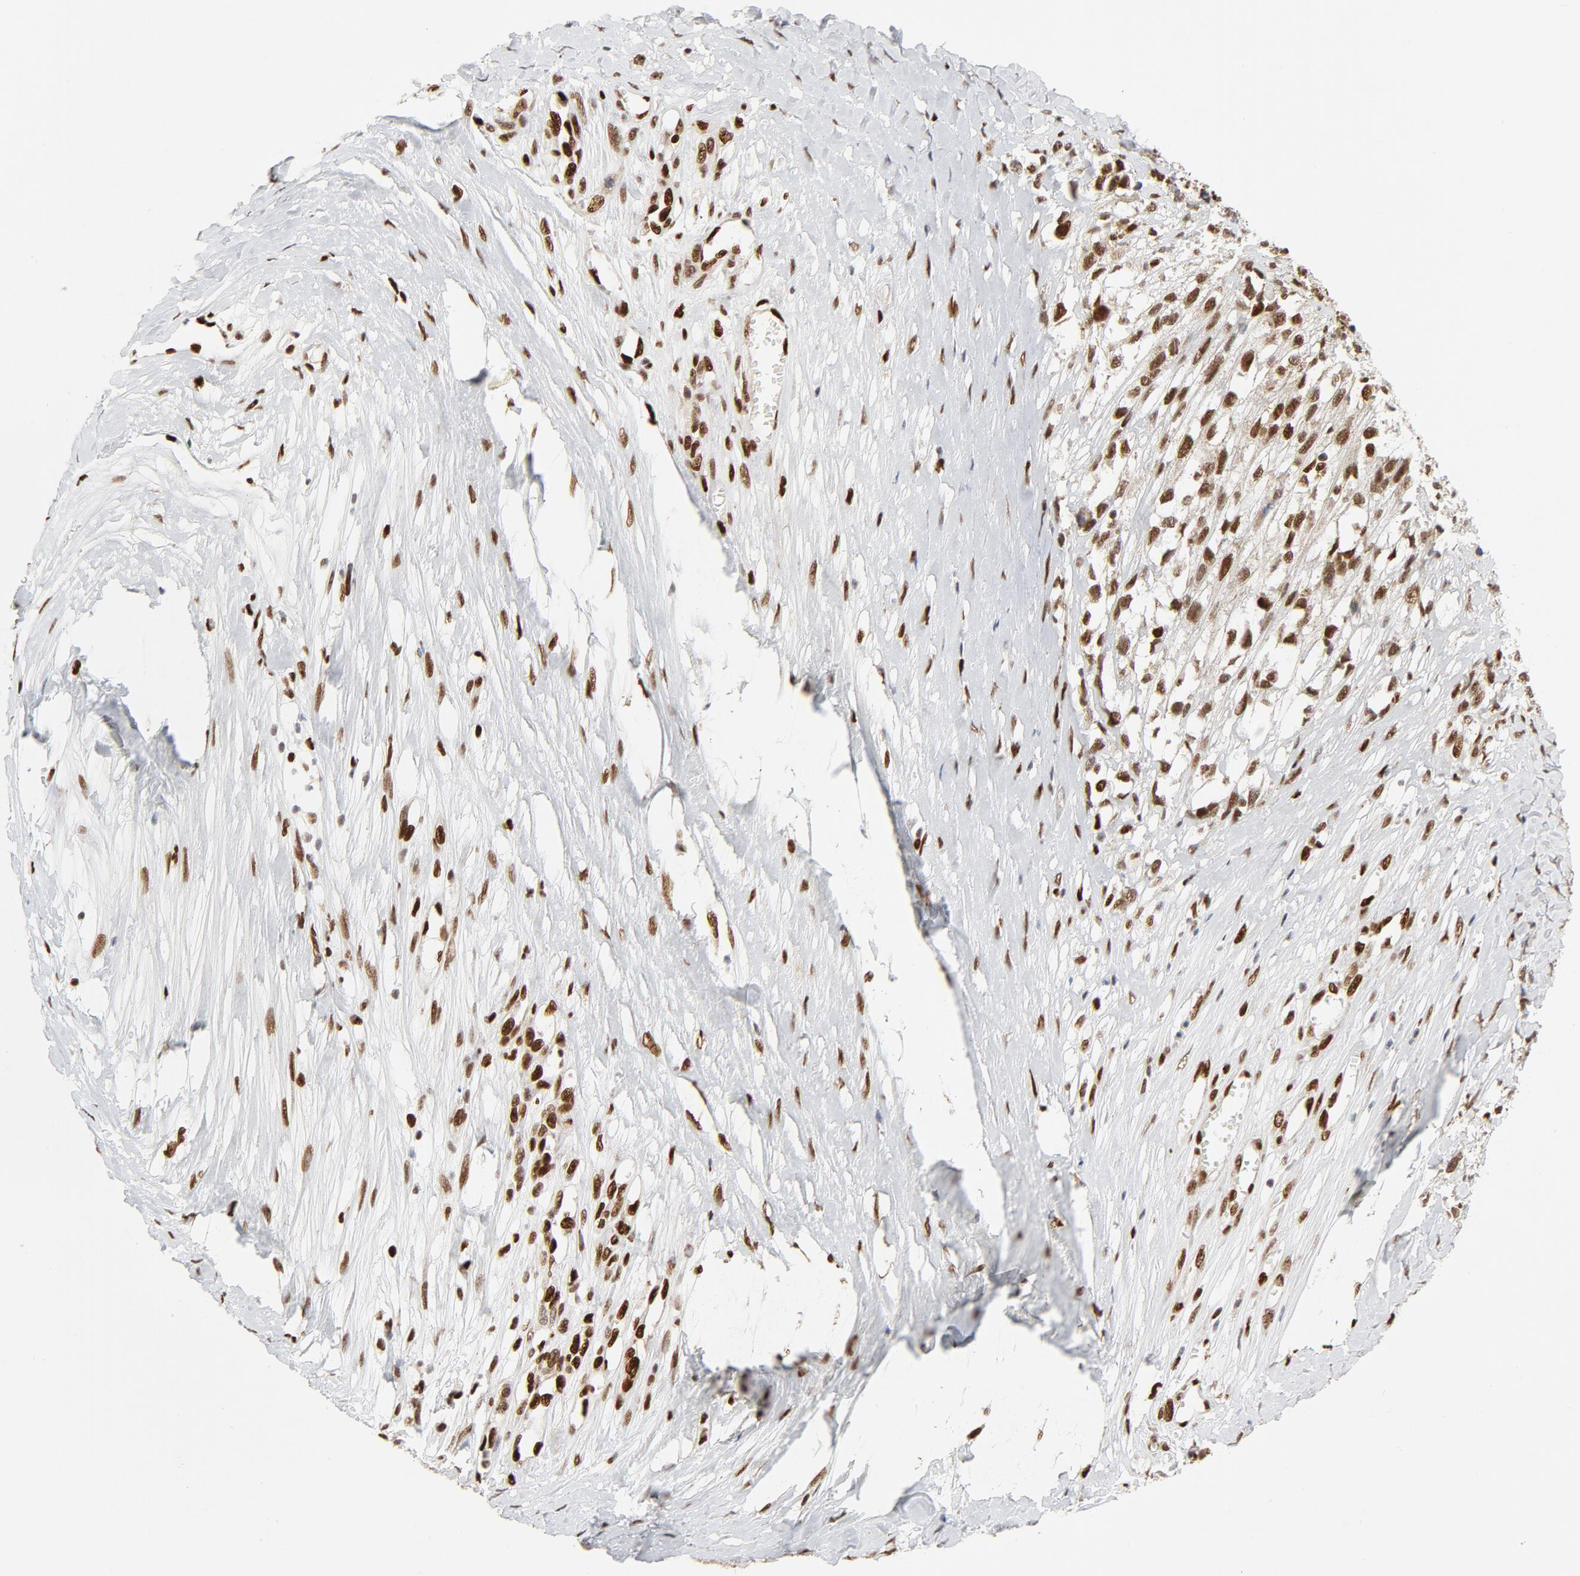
{"staining": {"intensity": "moderate", "quantity": ">75%", "location": "nuclear"}, "tissue": "melanoma", "cell_type": "Tumor cells", "image_type": "cancer", "snomed": [{"axis": "morphology", "description": "Malignant melanoma, Metastatic site"}, {"axis": "topography", "description": "Lymph node"}], "caption": "DAB (3,3'-diaminobenzidine) immunohistochemical staining of melanoma shows moderate nuclear protein staining in approximately >75% of tumor cells. (Stains: DAB in brown, nuclei in blue, Microscopy: brightfield microscopy at high magnification).", "gene": "MEF2A", "patient": {"sex": "male", "age": 59}}